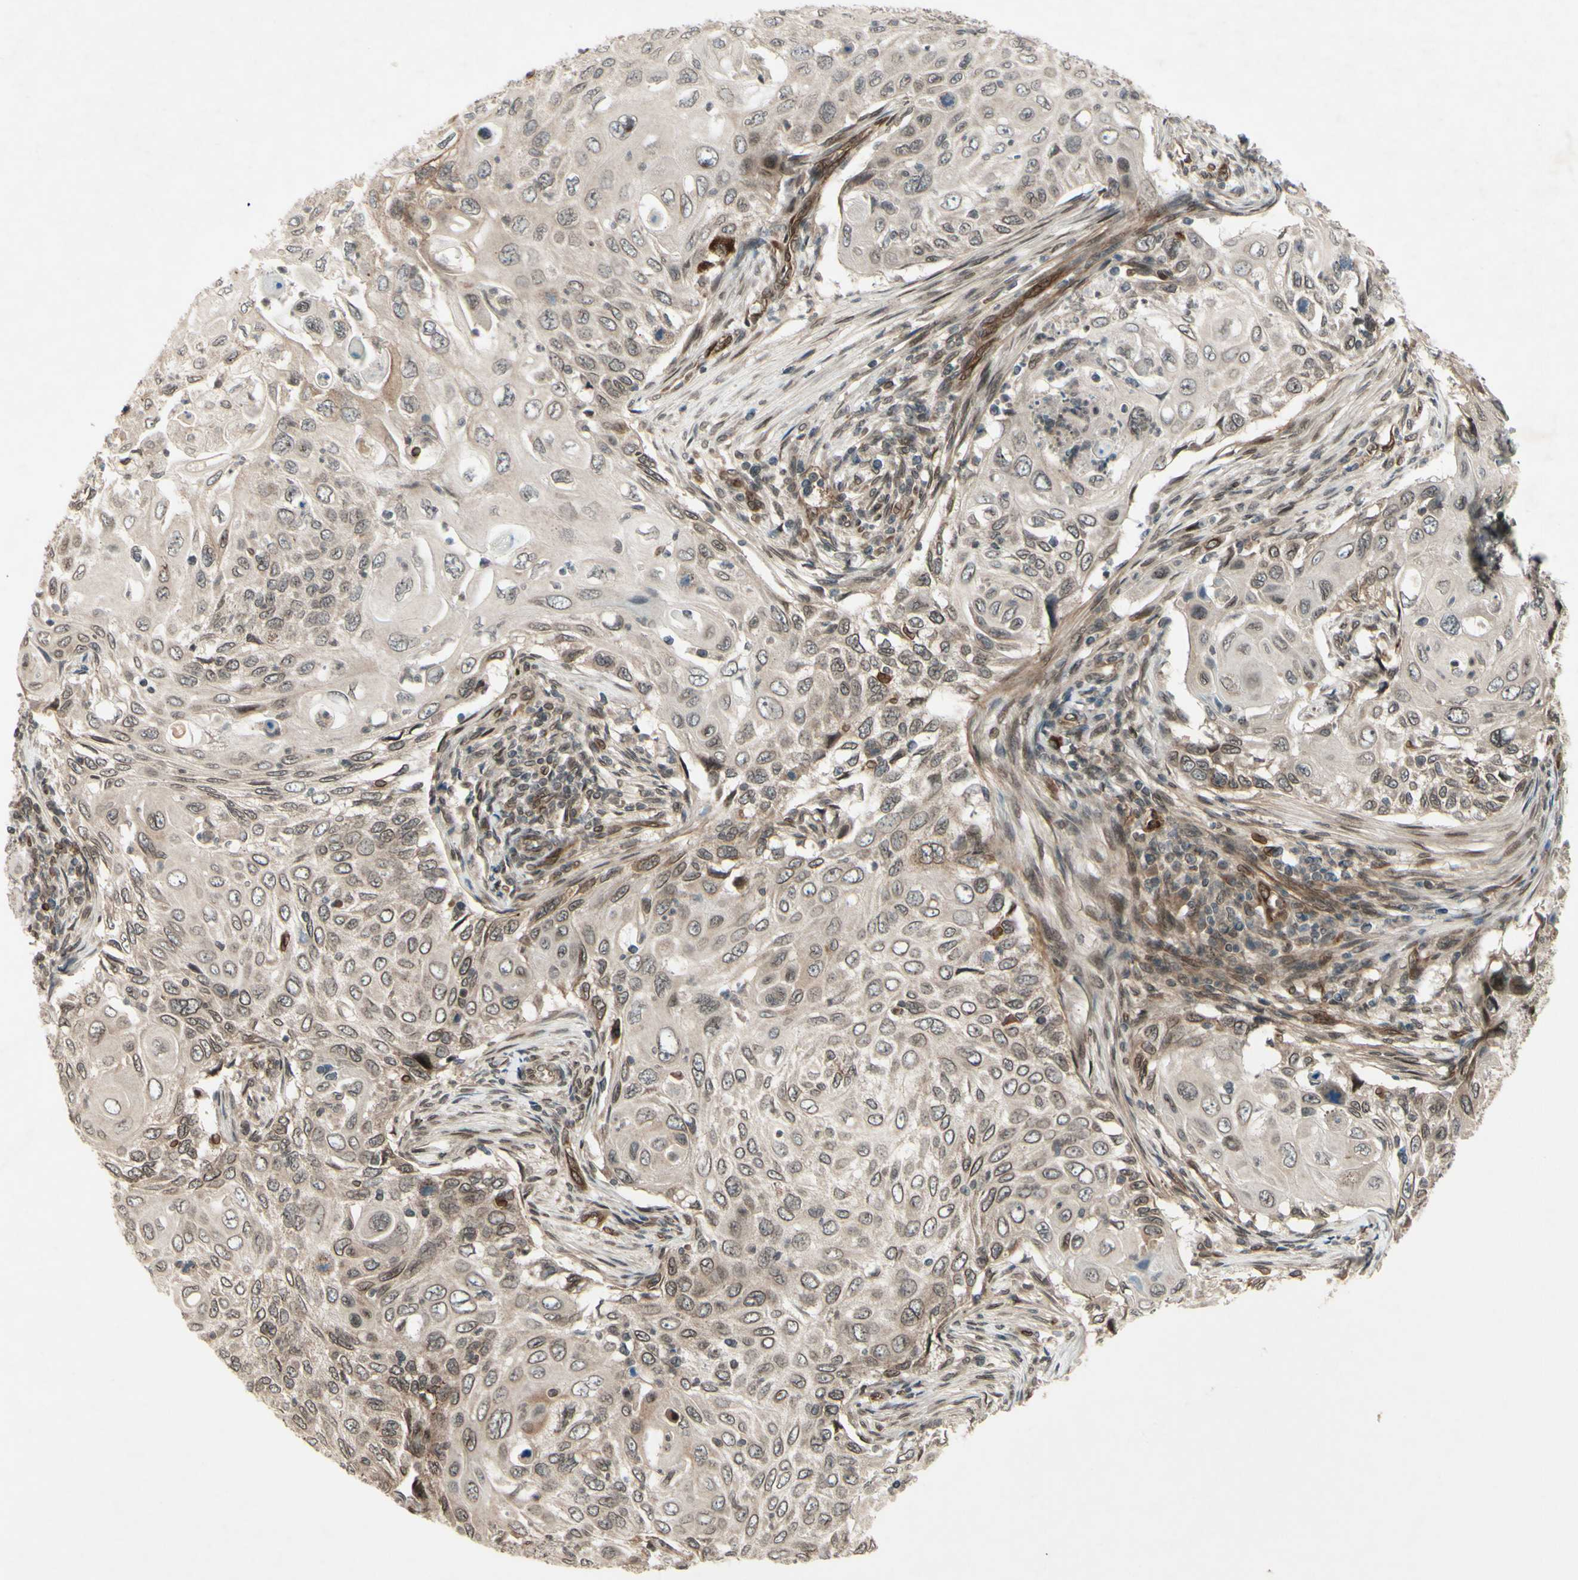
{"staining": {"intensity": "weak", "quantity": ">75%", "location": "cytoplasmic/membranous,nuclear"}, "tissue": "cervical cancer", "cell_type": "Tumor cells", "image_type": "cancer", "snomed": [{"axis": "morphology", "description": "Squamous cell carcinoma, NOS"}, {"axis": "topography", "description": "Cervix"}], "caption": "A histopathology image of human squamous cell carcinoma (cervical) stained for a protein exhibits weak cytoplasmic/membranous and nuclear brown staining in tumor cells. Using DAB (3,3'-diaminobenzidine) (brown) and hematoxylin (blue) stains, captured at high magnification using brightfield microscopy.", "gene": "MLF2", "patient": {"sex": "female", "age": 70}}